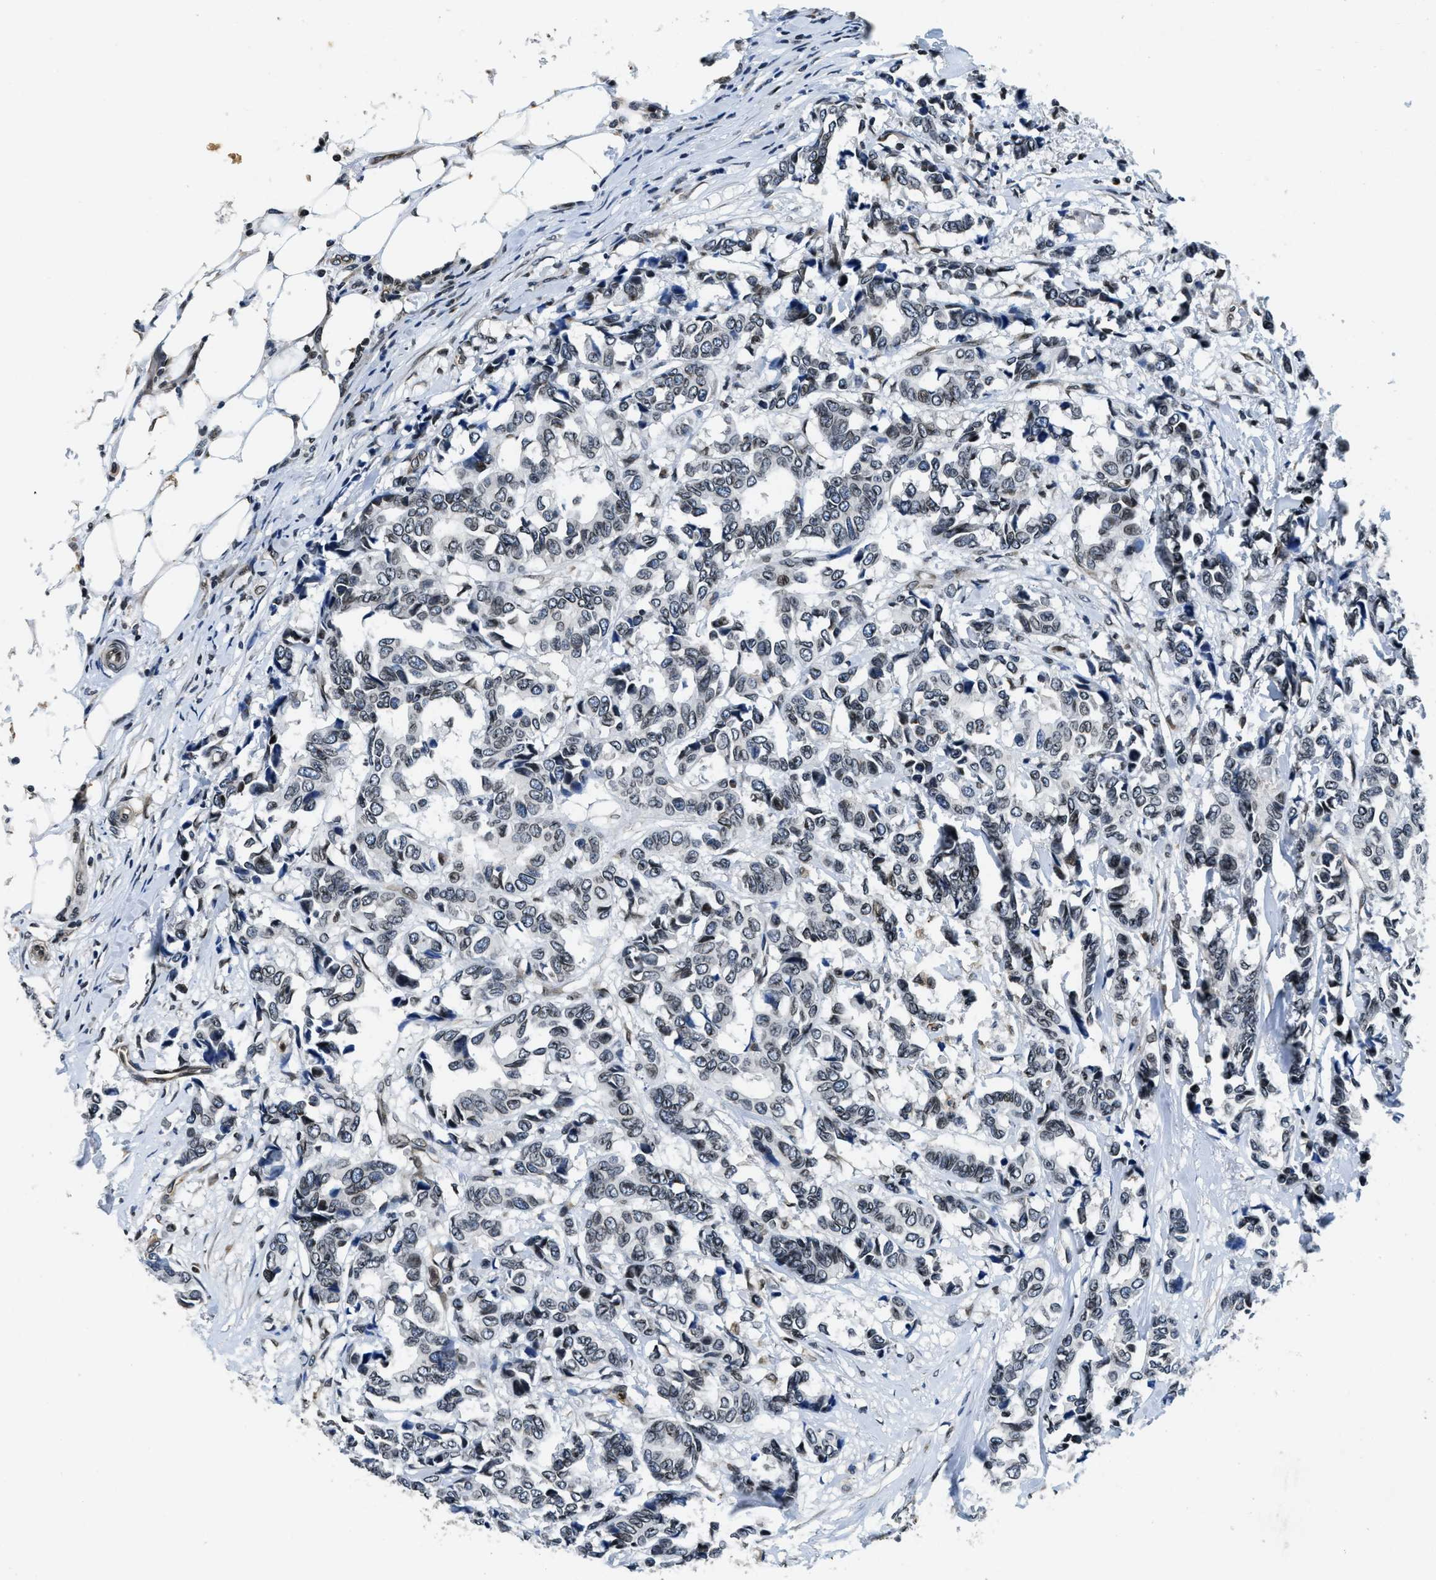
{"staining": {"intensity": "weak", "quantity": ">75%", "location": "nuclear"}, "tissue": "breast cancer", "cell_type": "Tumor cells", "image_type": "cancer", "snomed": [{"axis": "morphology", "description": "Duct carcinoma"}, {"axis": "topography", "description": "Breast"}], "caption": "There is low levels of weak nuclear positivity in tumor cells of breast cancer (intraductal carcinoma), as demonstrated by immunohistochemical staining (brown color).", "gene": "ZC3HC1", "patient": {"sex": "female", "age": 87}}